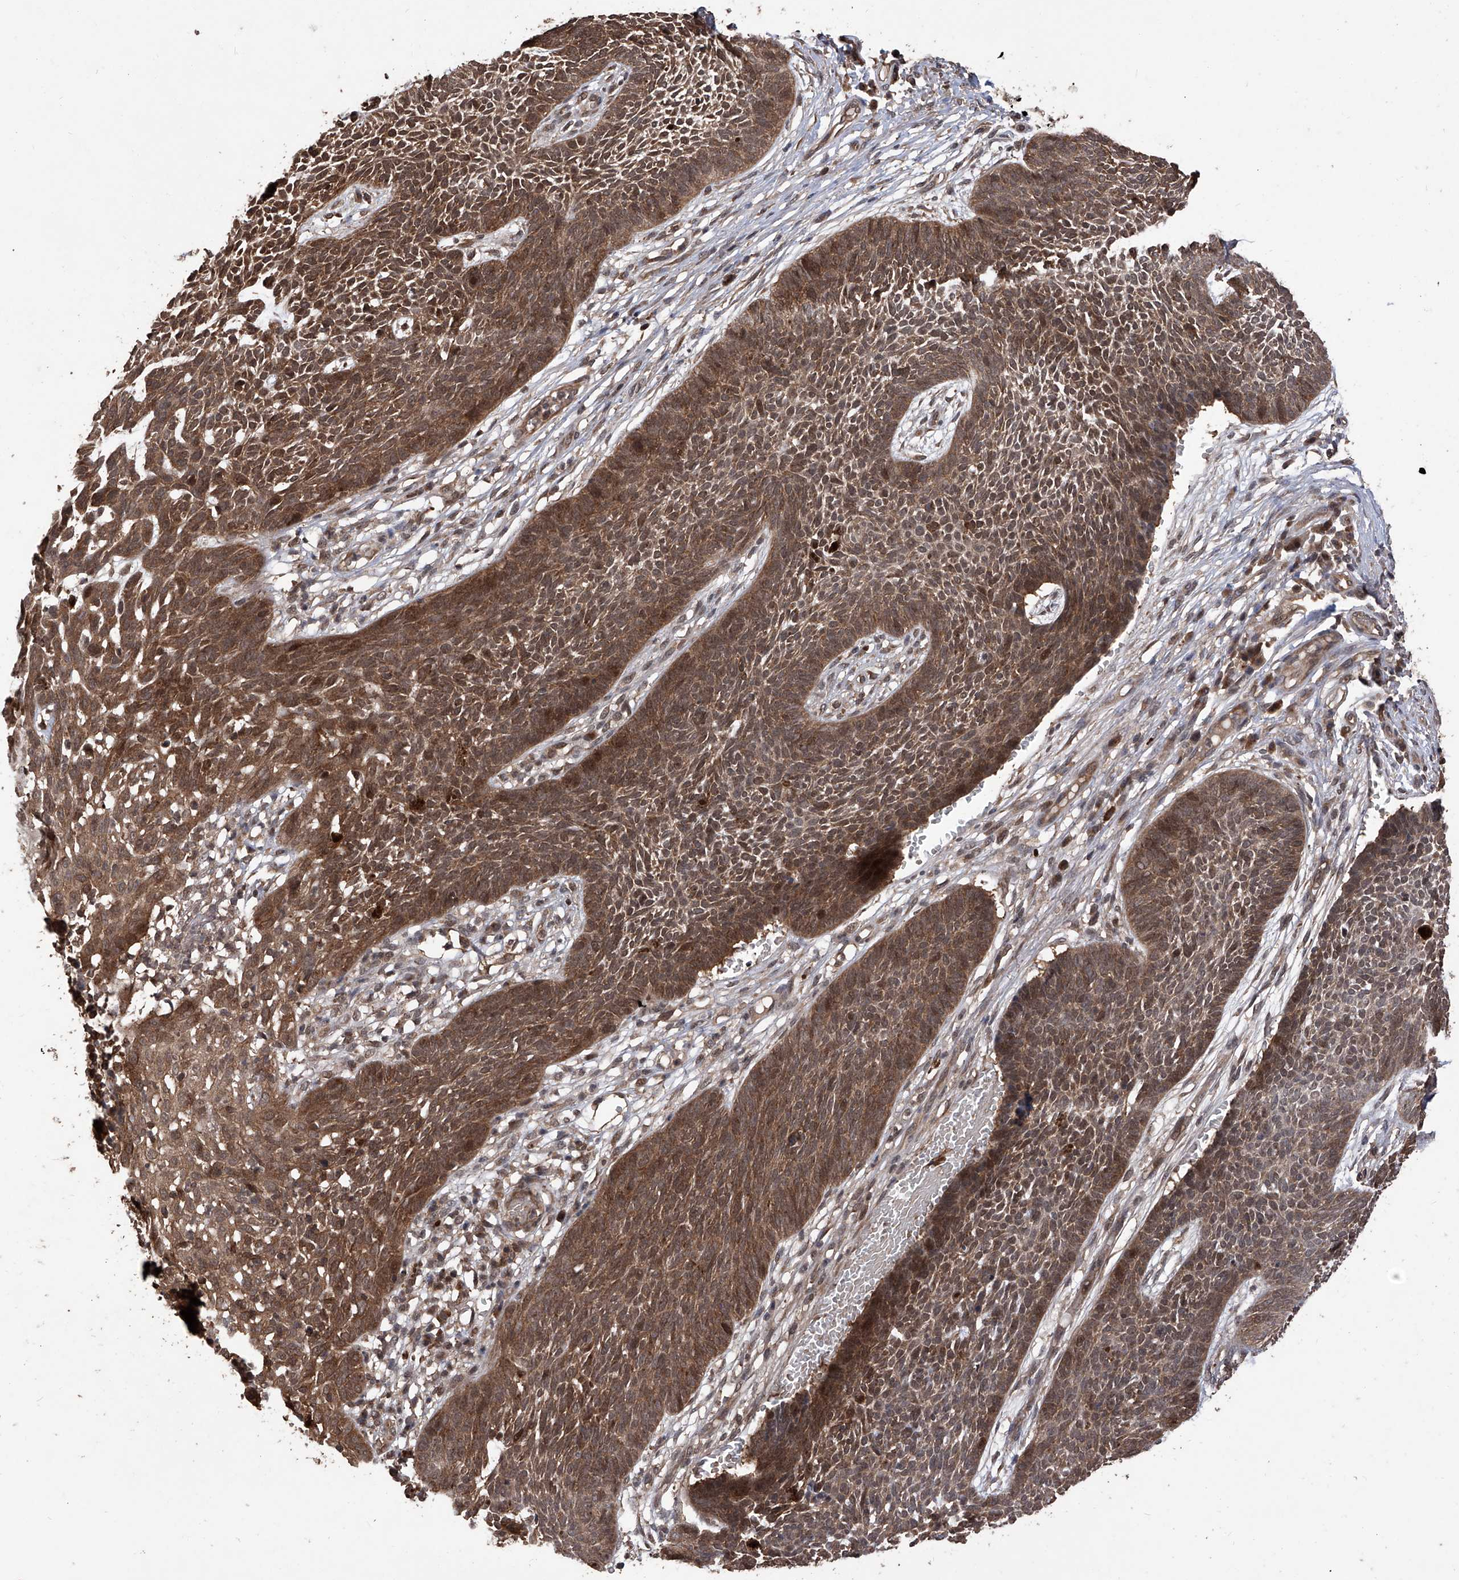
{"staining": {"intensity": "moderate", "quantity": ">75%", "location": "cytoplasmic/membranous,nuclear"}, "tissue": "skin cancer", "cell_type": "Tumor cells", "image_type": "cancer", "snomed": [{"axis": "morphology", "description": "Basal cell carcinoma"}, {"axis": "topography", "description": "Skin"}], "caption": "Basal cell carcinoma (skin) stained with a brown dye exhibits moderate cytoplasmic/membranous and nuclear positive expression in approximately >75% of tumor cells.", "gene": "LYSMD4", "patient": {"sex": "female", "age": 84}}